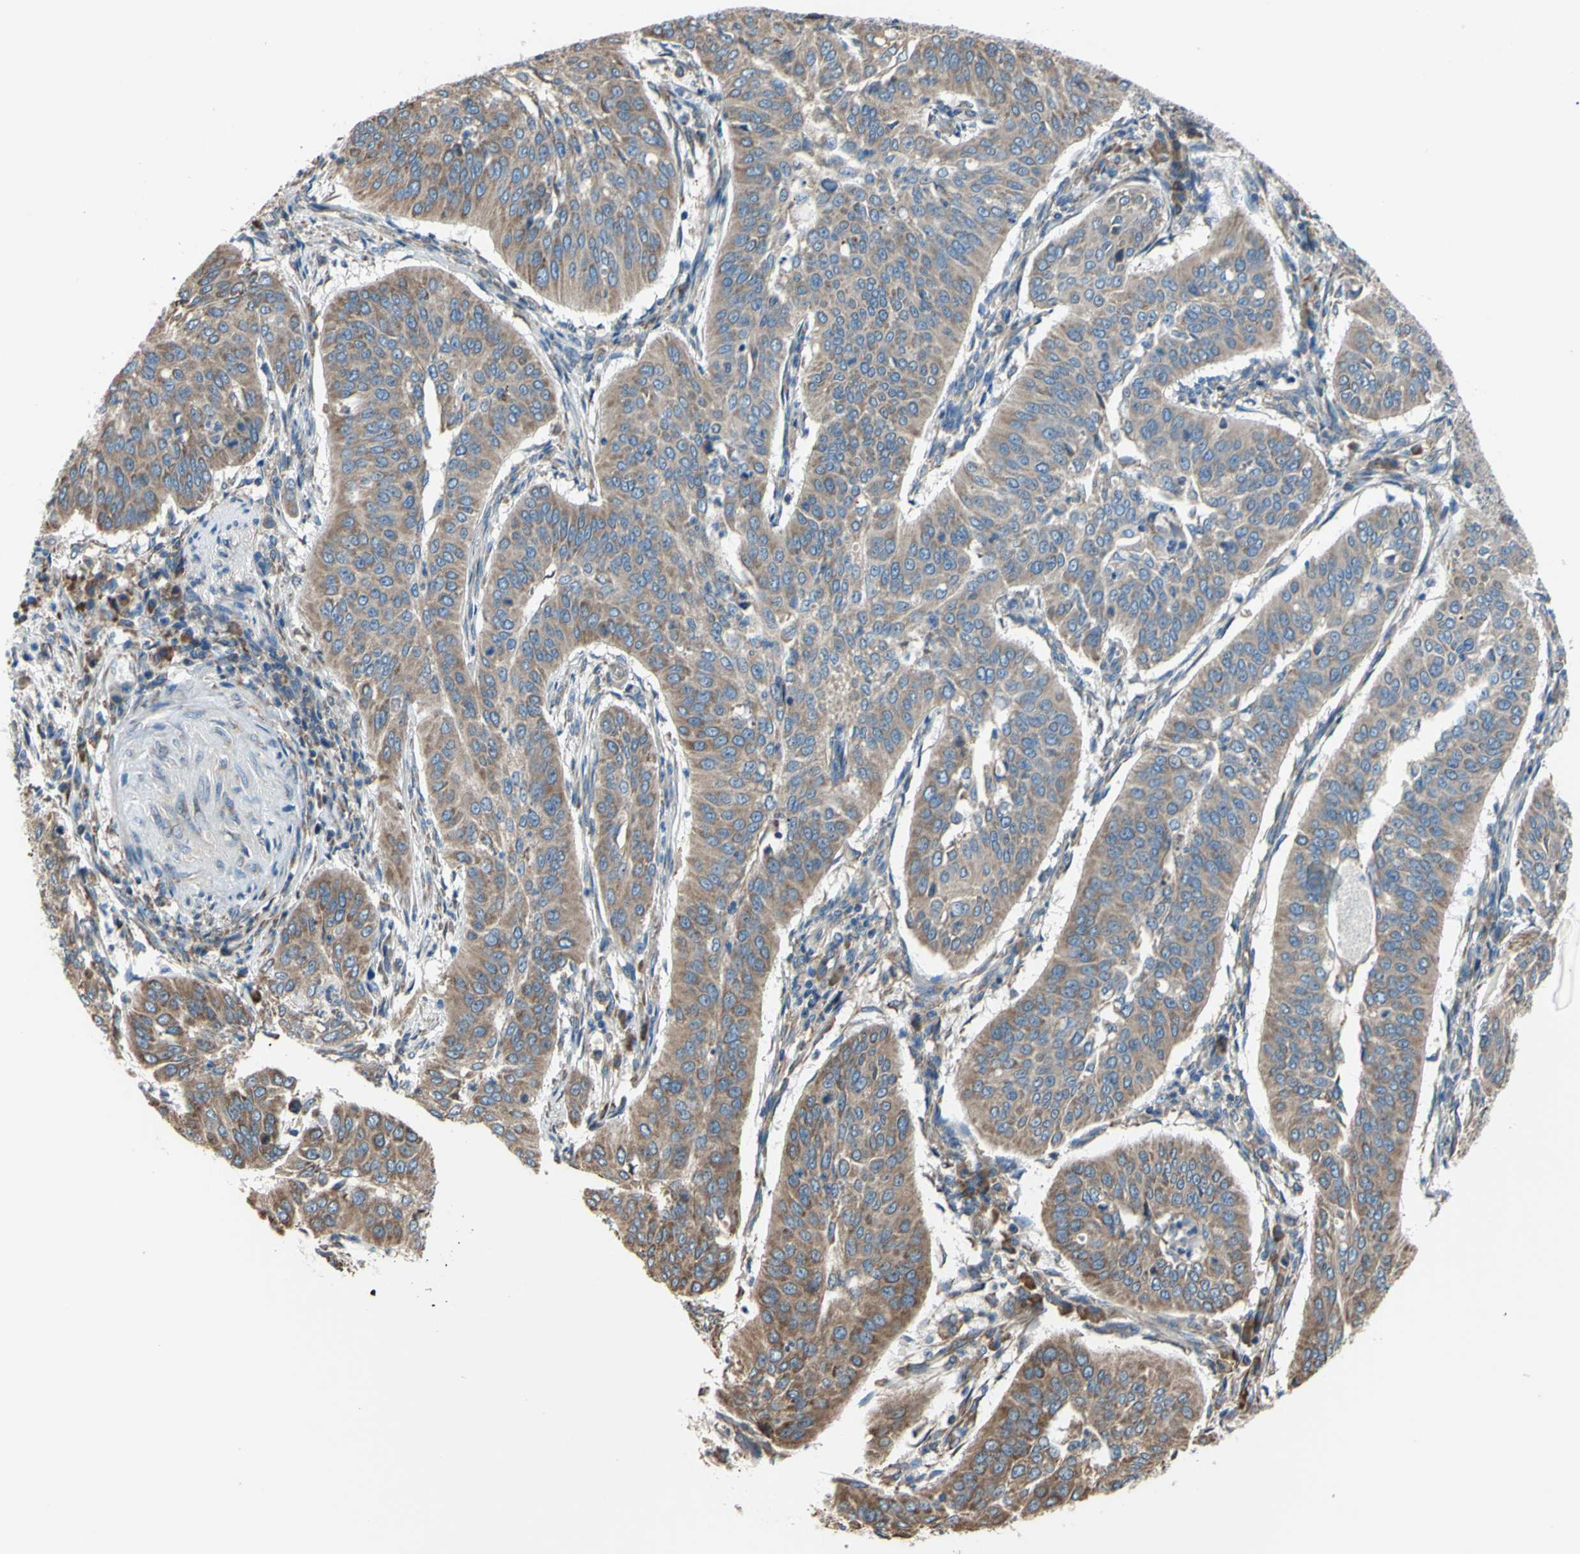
{"staining": {"intensity": "moderate", "quantity": ">75%", "location": "cytoplasmic/membranous"}, "tissue": "cervical cancer", "cell_type": "Tumor cells", "image_type": "cancer", "snomed": [{"axis": "morphology", "description": "Normal tissue, NOS"}, {"axis": "morphology", "description": "Squamous cell carcinoma, NOS"}, {"axis": "topography", "description": "Cervix"}], "caption": "Immunohistochemistry (IHC) of human cervical cancer (squamous cell carcinoma) demonstrates medium levels of moderate cytoplasmic/membranous expression in about >75% of tumor cells.", "gene": "BMF", "patient": {"sex": "female", "age": 39}}